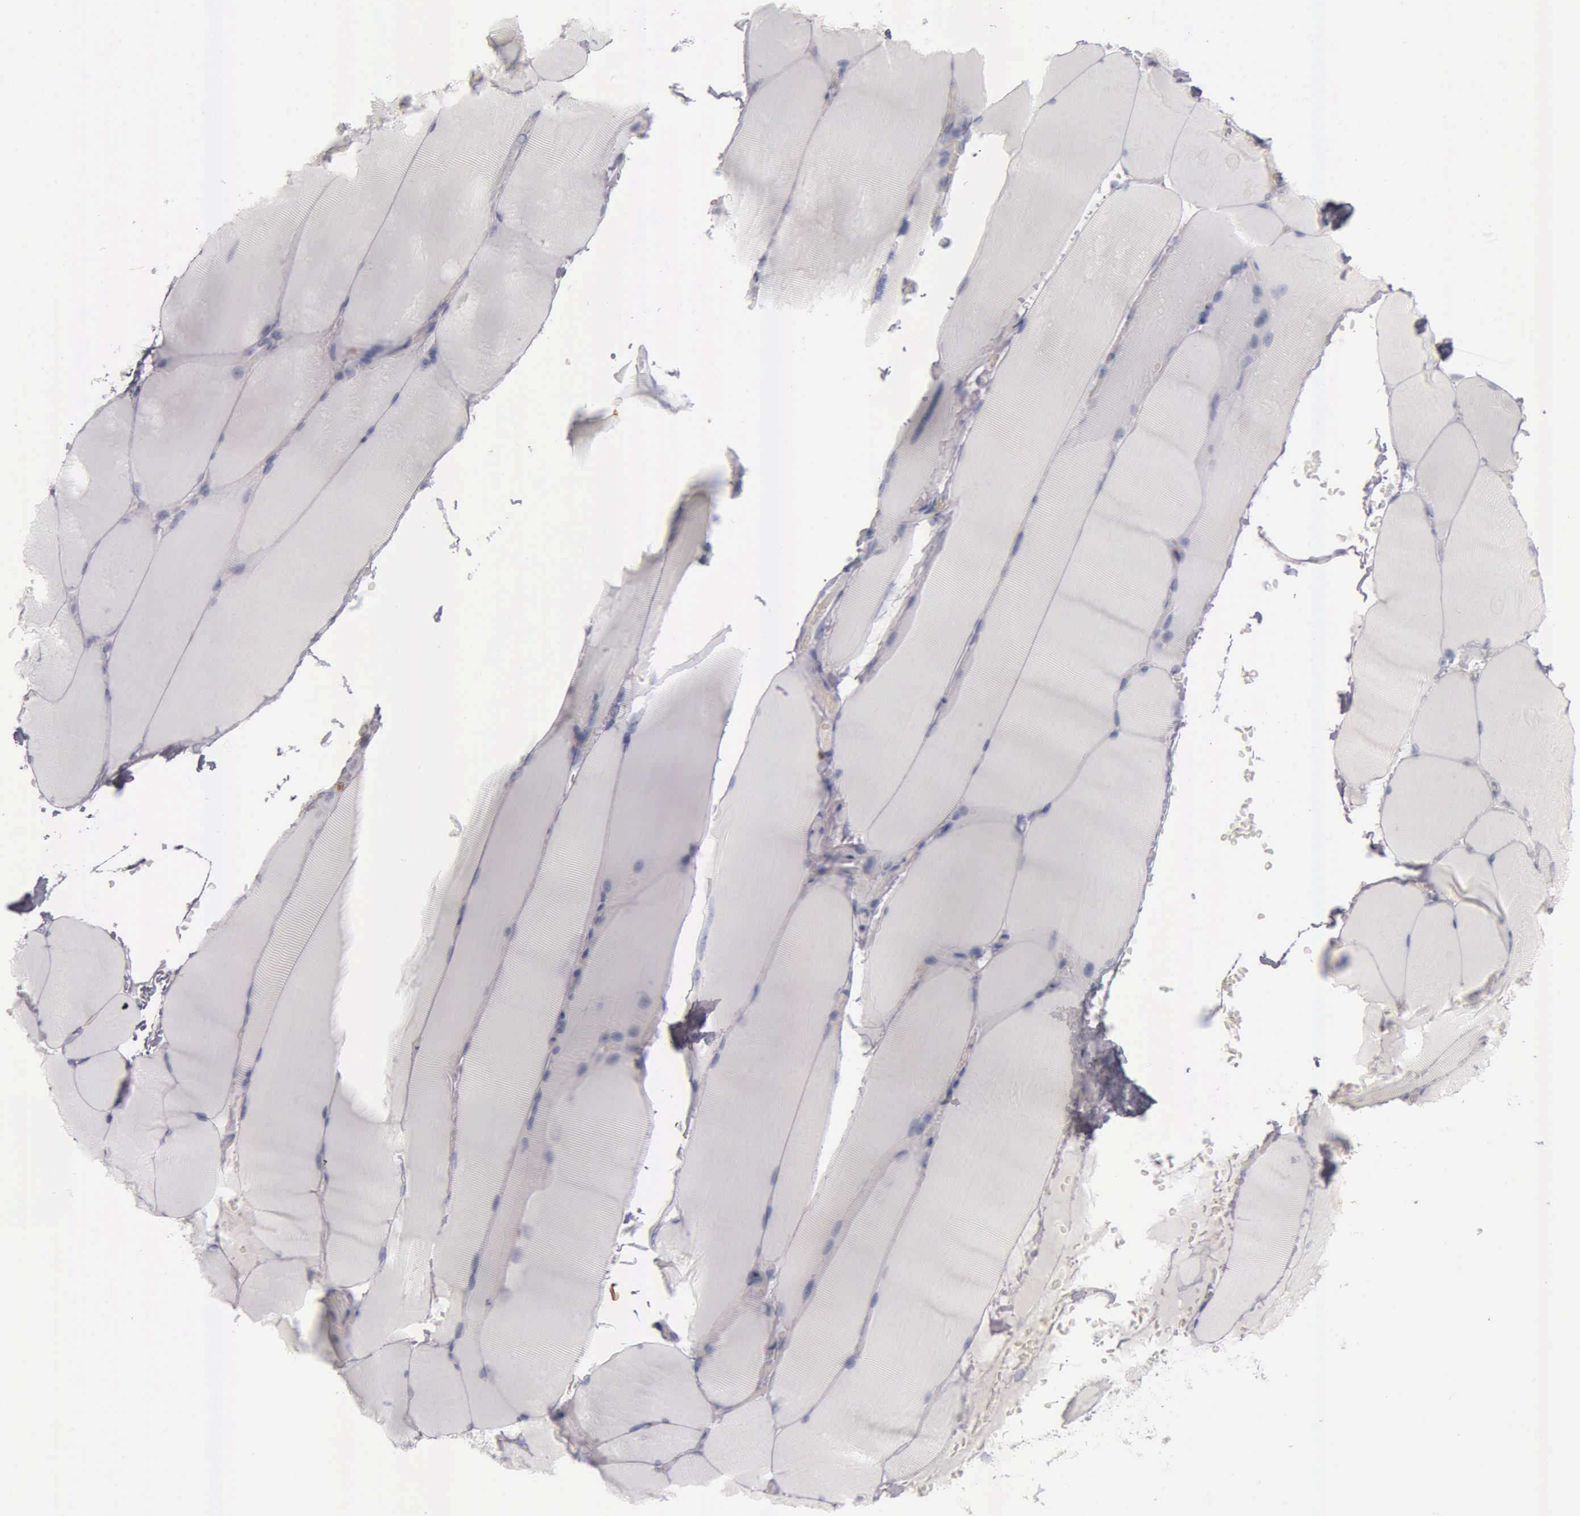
{"staining": {"intensity": "negative", "quantity": "none", "location": "none"}, "tissue": "skeletal muscle", "cell_type": "Myocytes", "image_type": "normal", "snomed": [{"axis": "morphology", "description": "Normal tissue, NOS"}, {"axis": "topography", "description": "Skeletal muscle"}], "caption": "IHC photomicrograph of unremarkable human skeletal muscle stained for a protein (brown), which reveals no expression in myocytes.", "gene": "CD3E", "patient": {"sex": "male", "age": 71}}